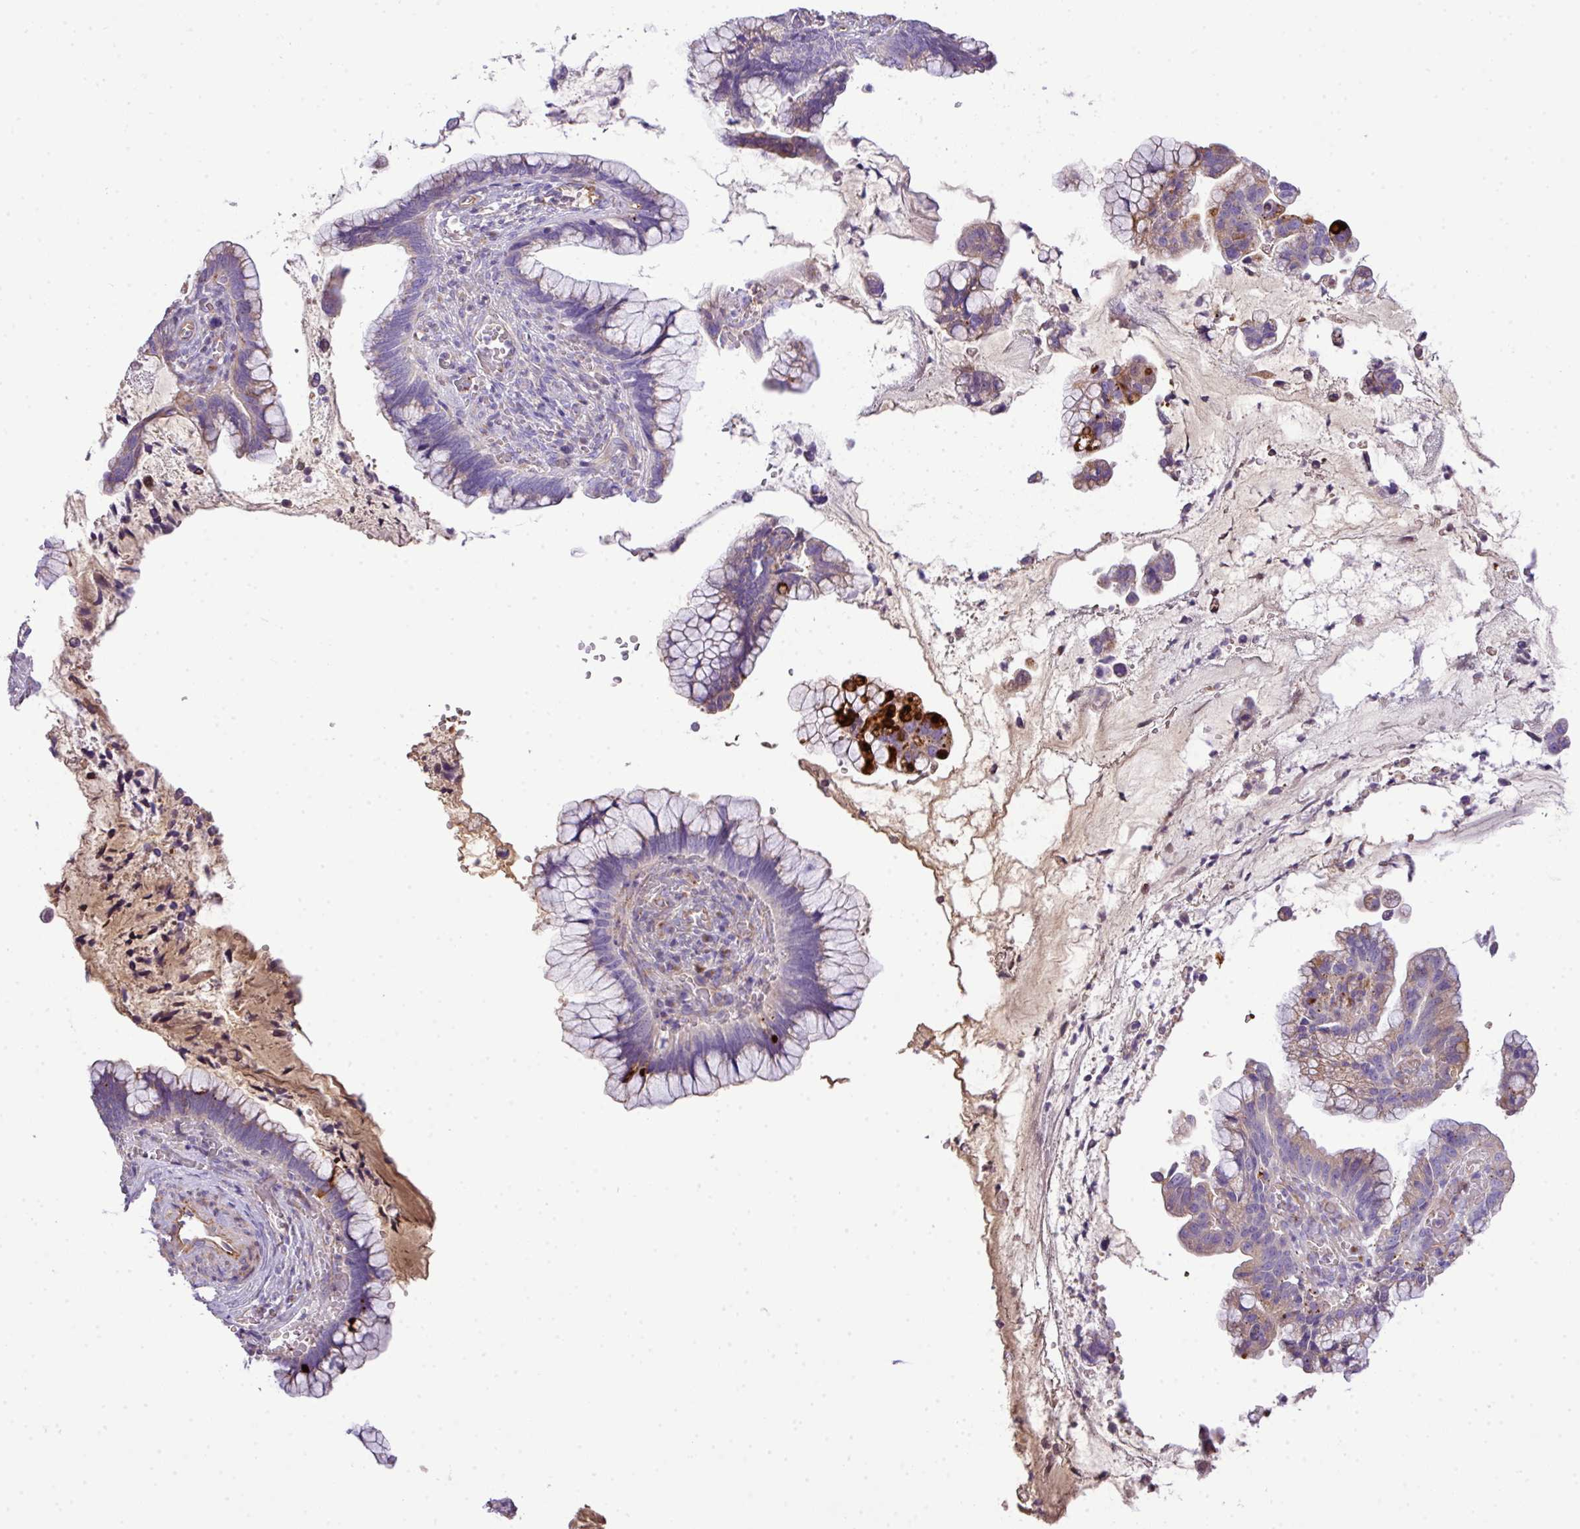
{"staining": {"intensity": "weak", "quantity": "<25%", "location": "cytoplasmic/membranous"}, "tissue": "cervical cancer", "cell_type": "Tumor cells", "image_type": "cancer", "snomed": [{"axis": "morphology", "description": "Adenocarcinoma, NOS"}, {"axis": "topography", "description": "Cervix"}], "caption": "DAB (3,3'-diaminobenzidine) immunohistochemical staining of human cervical cancer (adenocarcinoma) shows no significant expression in tumor cells.", "gene": "CTXN2", "patient": {"sex": "female", "age": 44}}